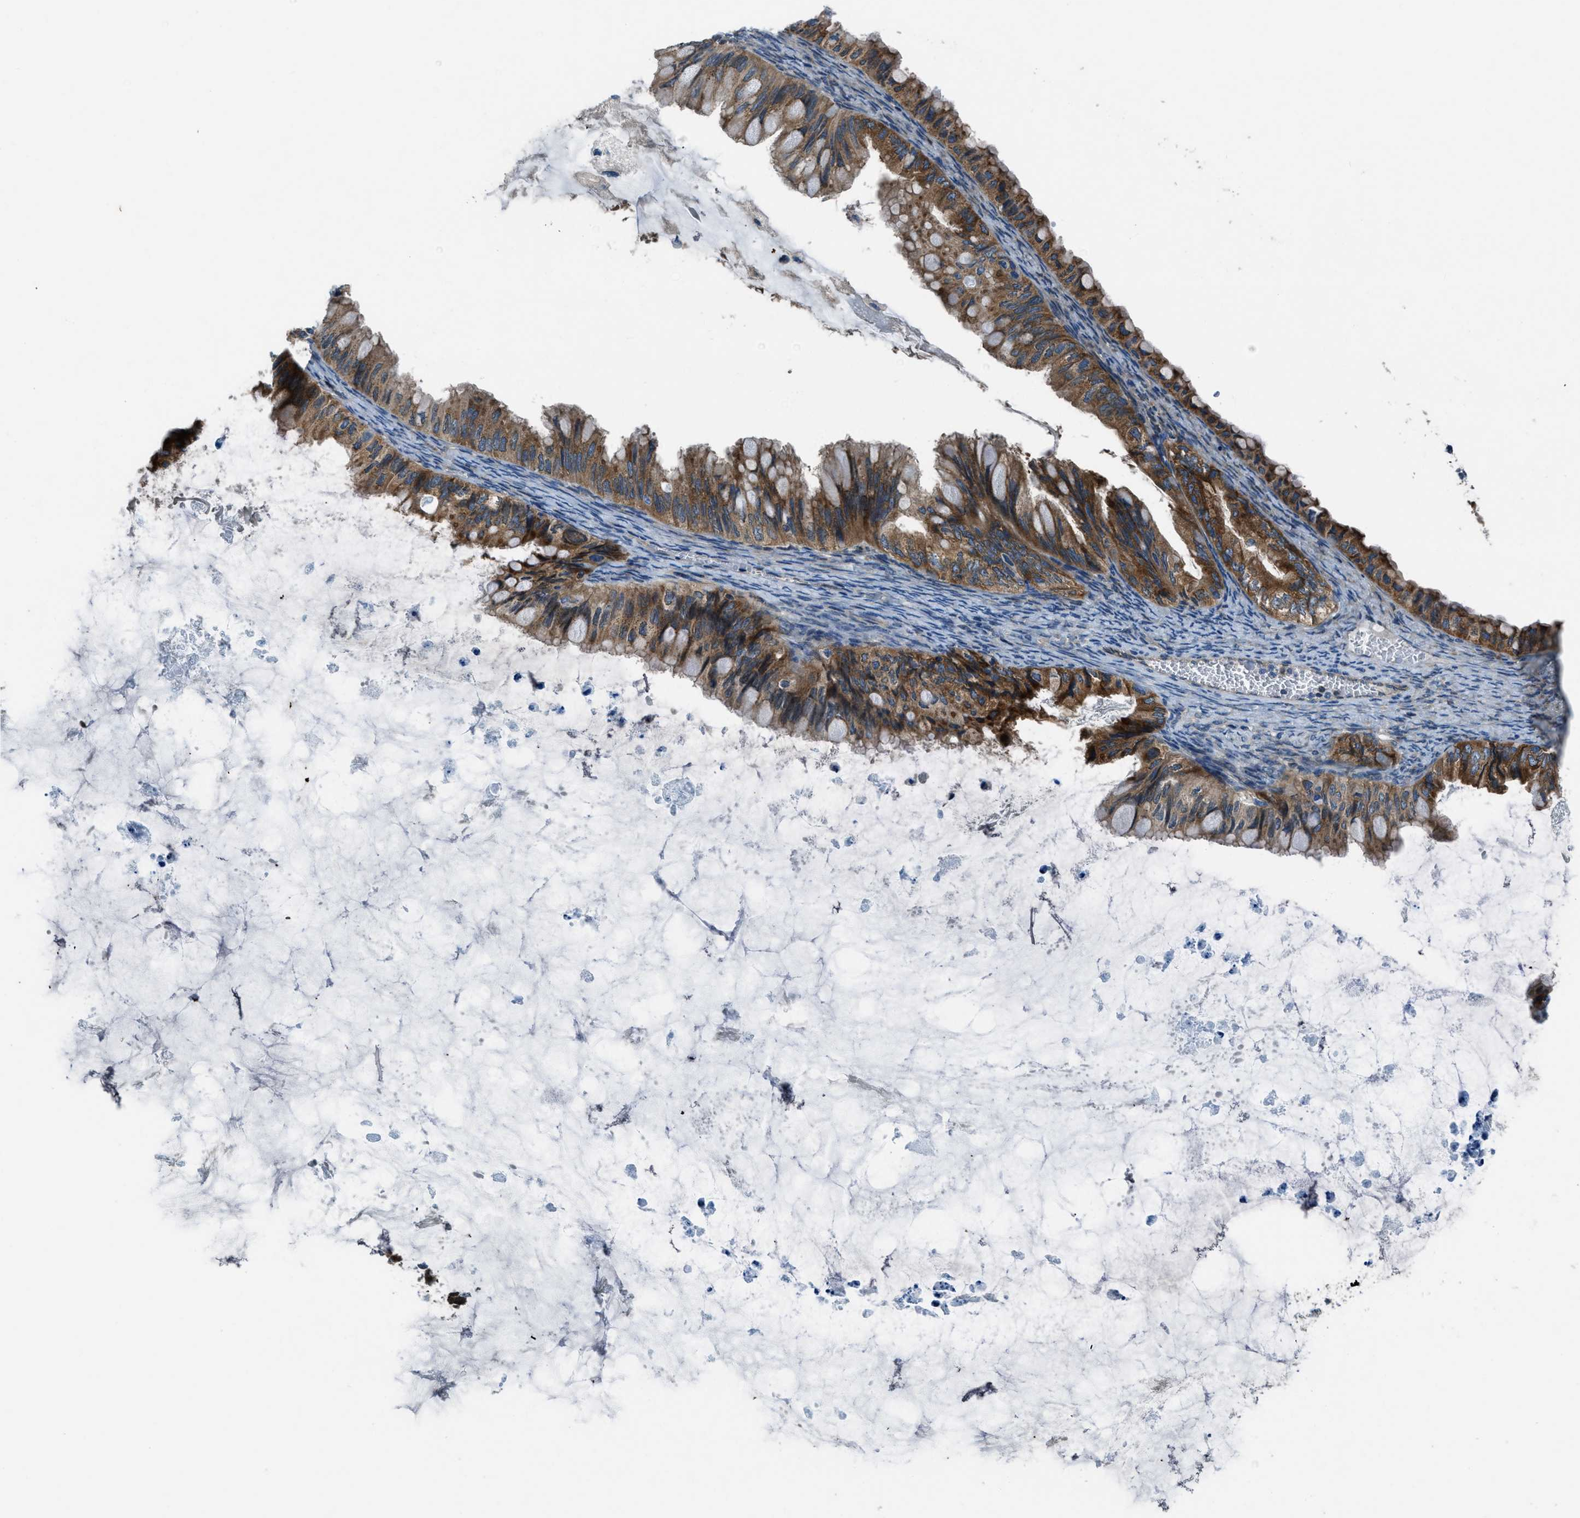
{"staining": {"intensity": "moderate", "quantity": ">75%", "location": "cytoplasmic/membranous"}, "tissue": "ovarian cancer", "cell_type": "Tumor cells", "image_type": "cancer", "snomed": [{"axis": "morphology", "description": "Cystadenocarcinoma, mucinous, NOS"}, {"axis": "topography", "description": "Ovary"}], "caption": "Tumor cells show medium levels of moderate cytoplasmic/membranous staining in about >75% of cells in ovarian cancer (mucinous cystadenocarcinoma). Immunohistochemistry stains the protein of interest in brown and the nuclei are stained blue.", "gene": "ARFGAP2", "patient": {"sex": "female", "age": 80}}